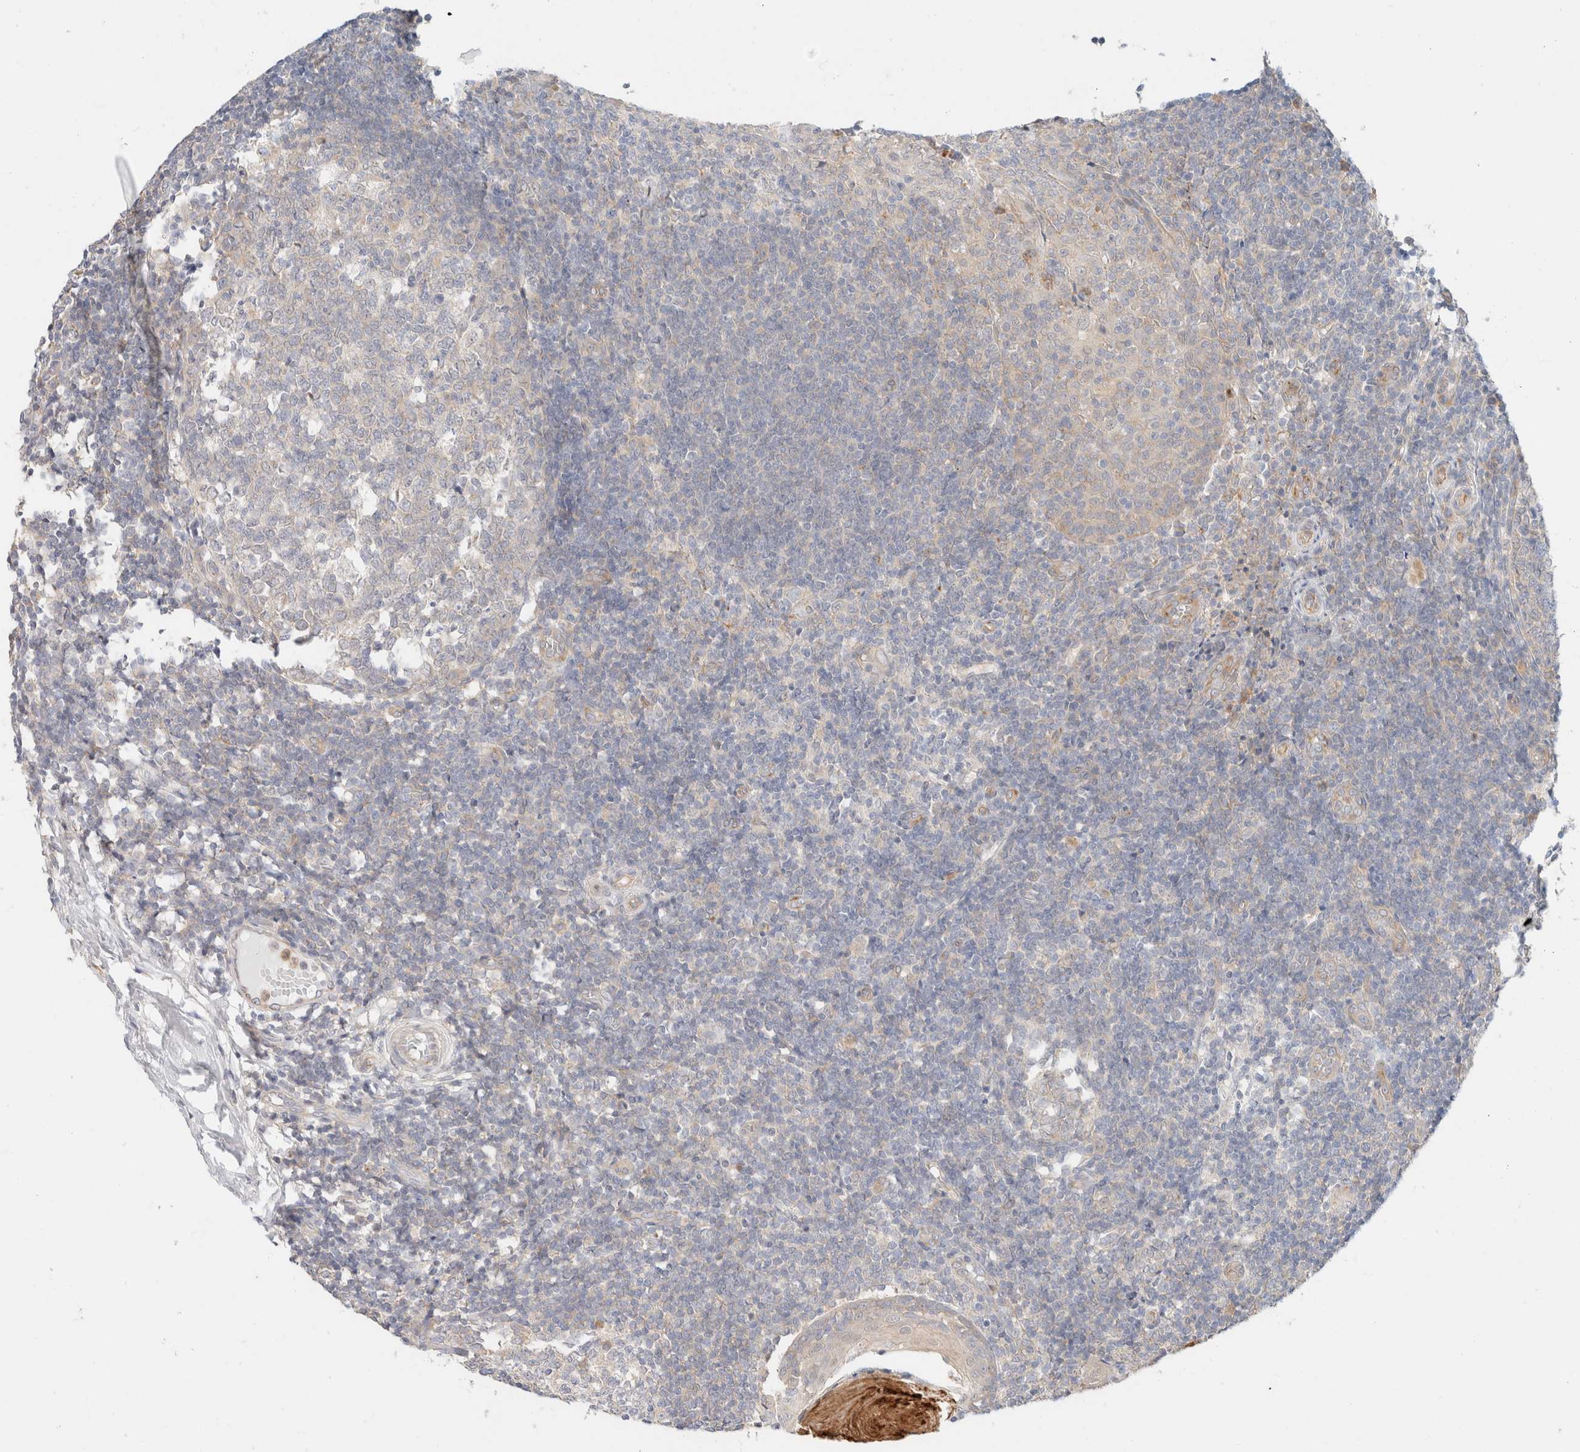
{"staining": {"intensity": "weak", "quantity": "25%-75%", "location": "cytoplasmic/membranous"}, "tissue": "tonsil", "cell_type": "Germinal center cells", "image_type": "normal", "snomed": [{"axis": "morphology", "description": "Normal tissue, NOS"}, {"axis": "topography", "description": "Tonsil"}], "caption": "Protein staining of normal tonsil exhibits weak cytoplasmic/membranous positivity in about 25%-75% of germinal center cells.", "gene": "UNC13B", "patient": {"sex": "female", "age": 19}}